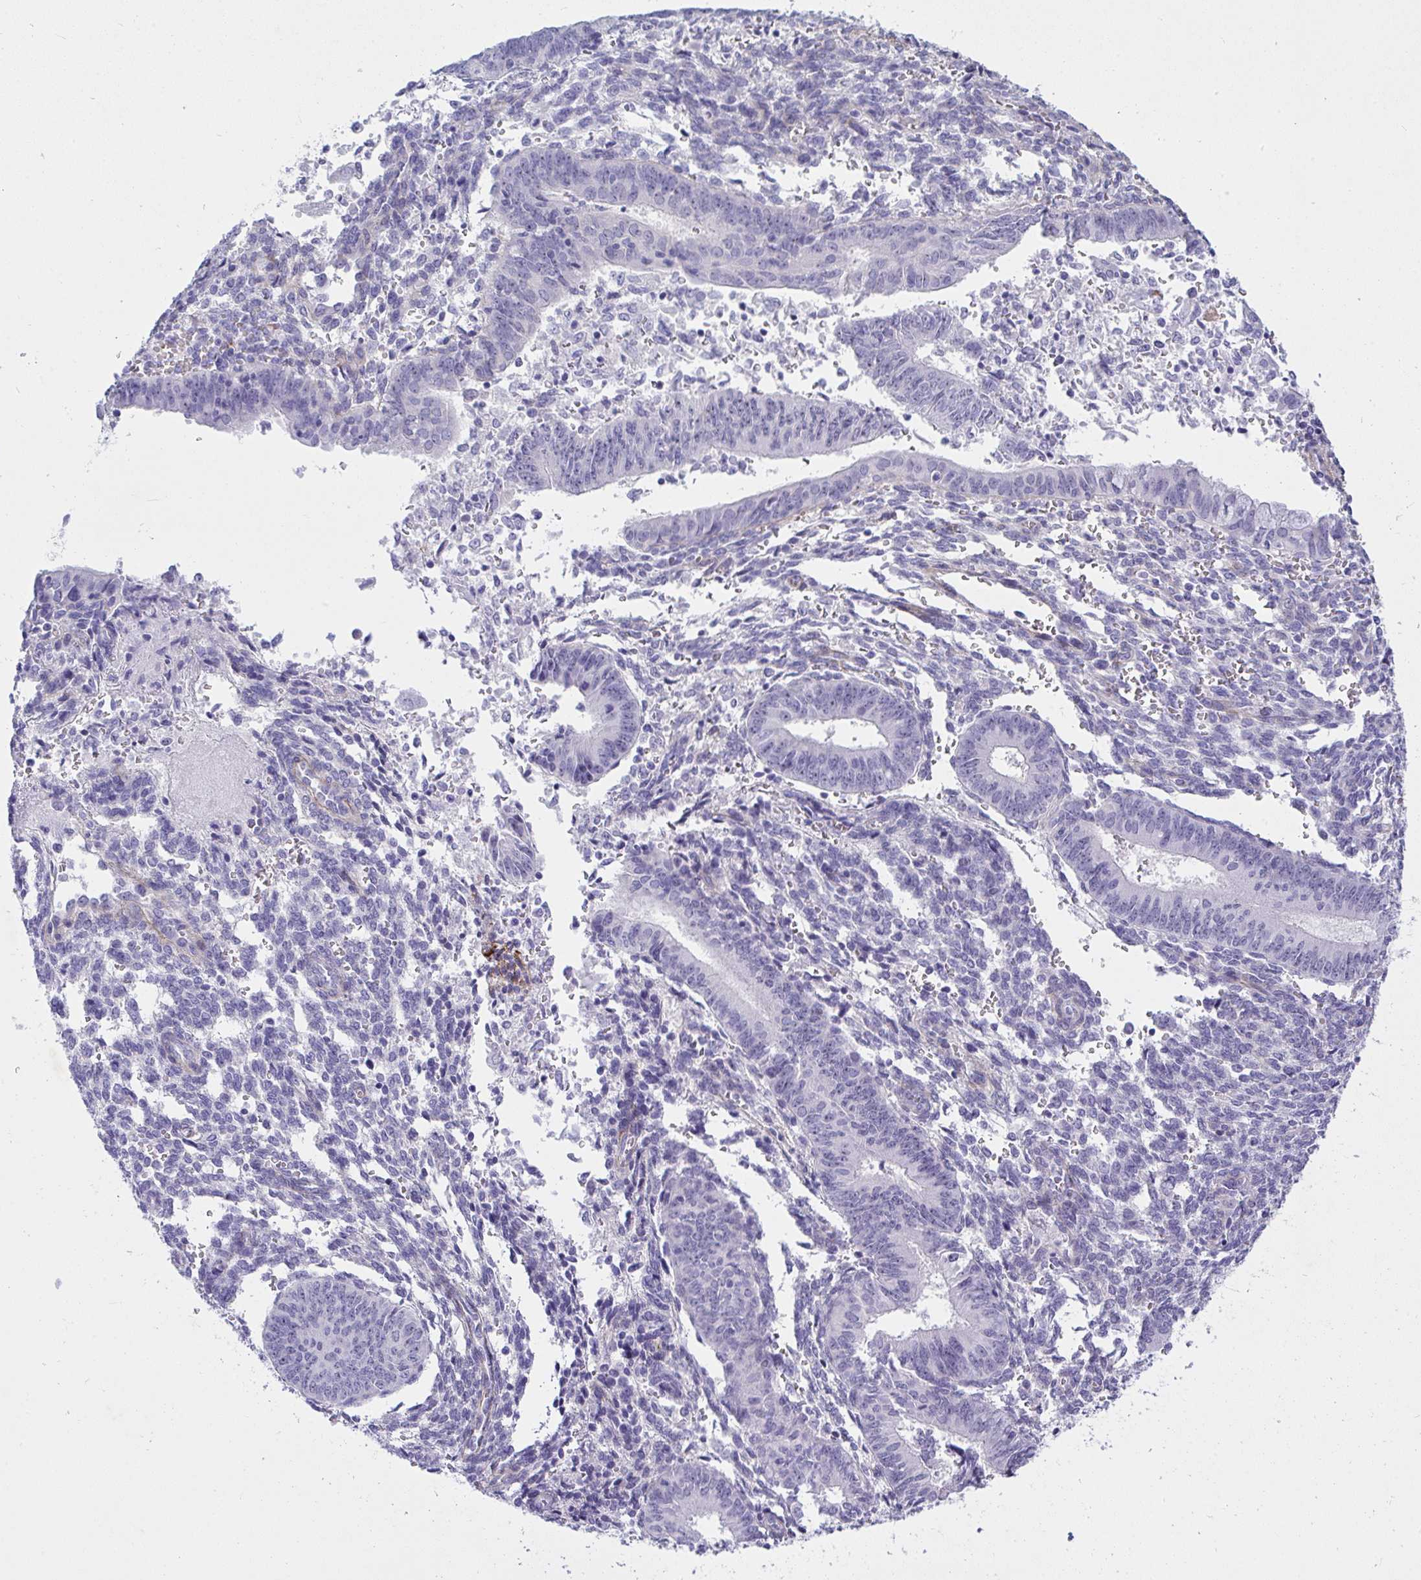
{"staining": {"intensity": "negative", "quantity": "none", "location": "none"}, "tissue": "endometrial cancer", "cell_type": "Tumor cells", "image_type": "cancer", "snomed": [{"axis": "morphology", "description": "Adenocarcinoma, NOS"}, {"axis": "topography", "description": "Endometrium"}], "caption": "This is an immunohistochemistry (IHC) image of human adenocarcinoma (endometrial). There is no expression in tumor cells.", "gene": "LHFPL6", "patient": {"sex": "female", "age": 50}}